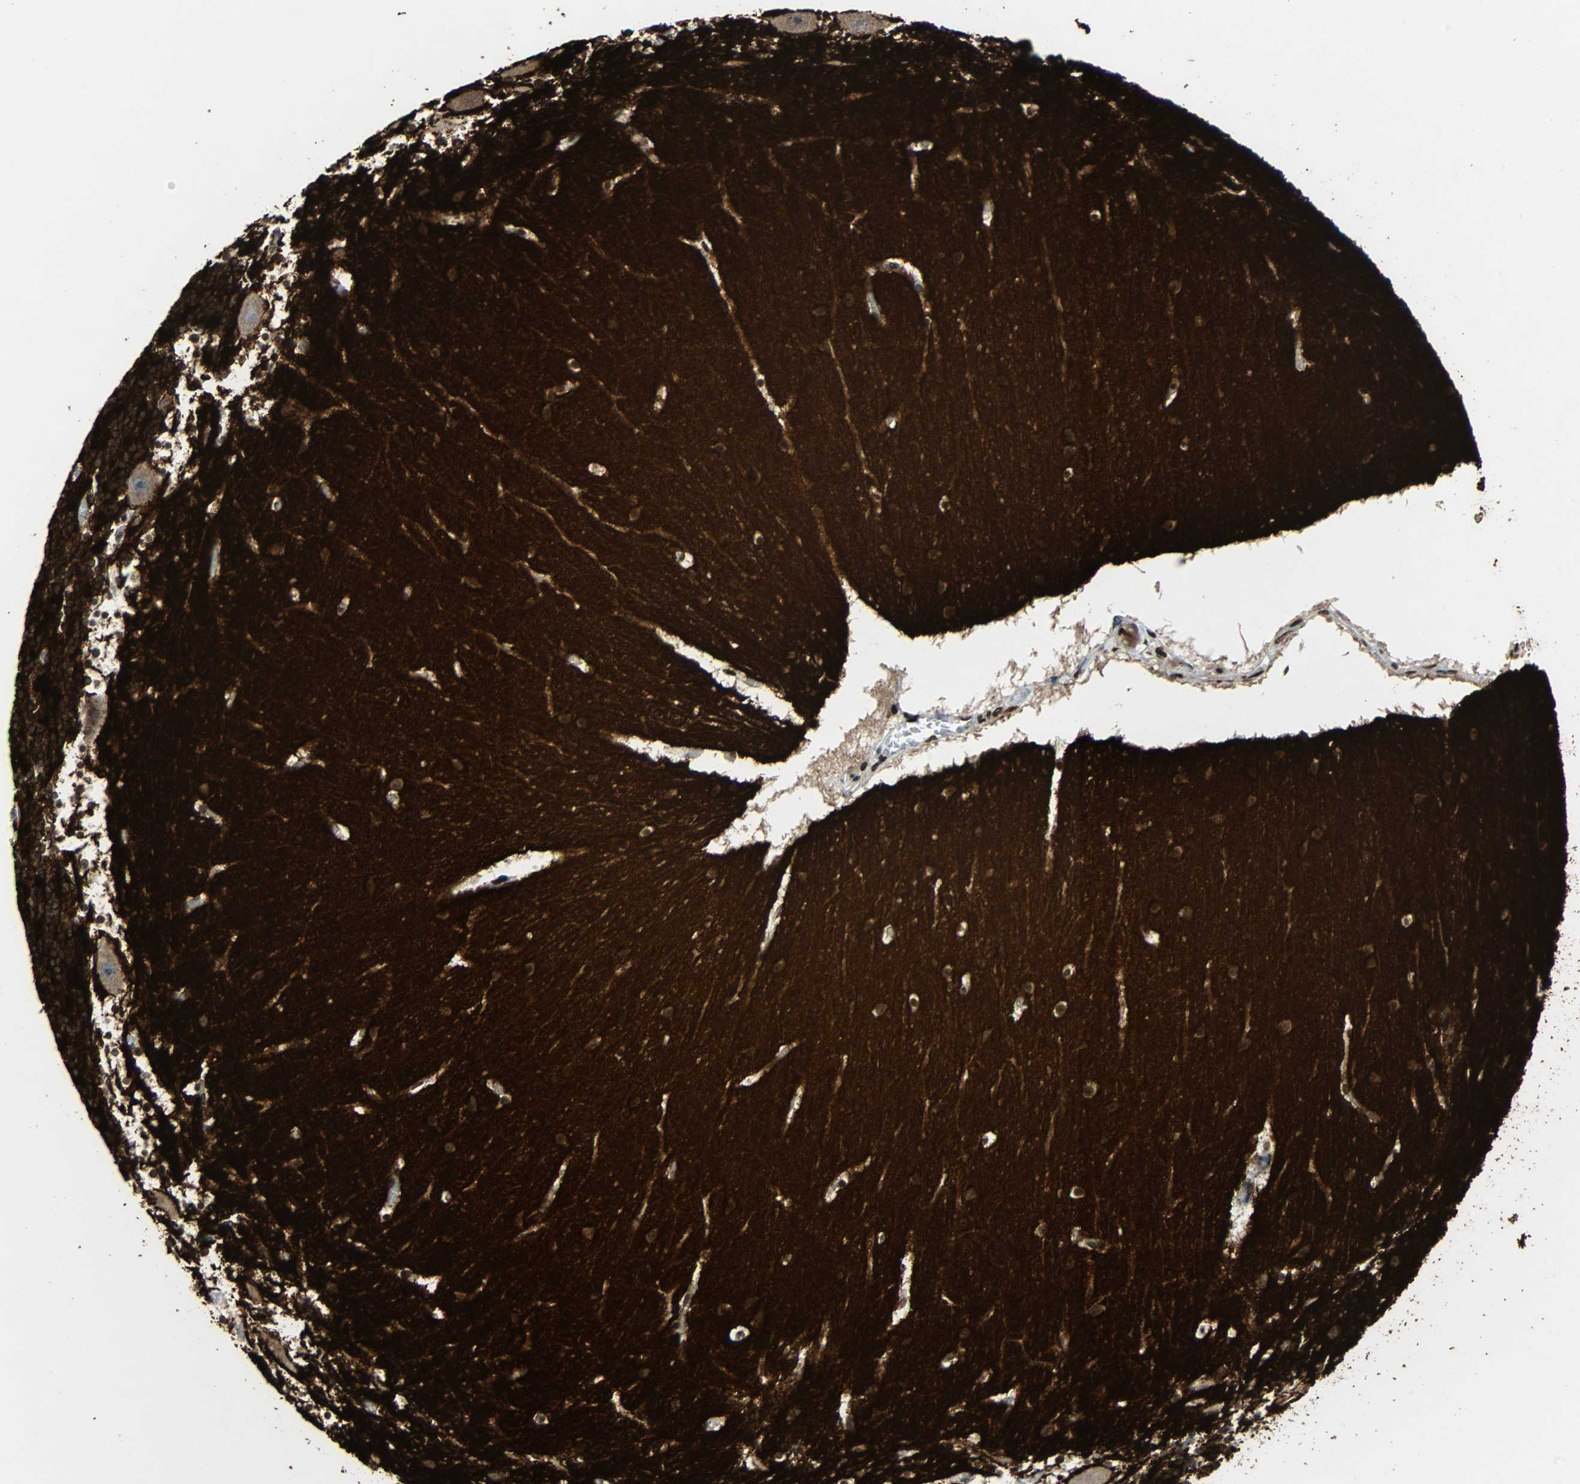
{"staining": {"intensity": "moderate", "quantity": ">75%", "location": "cytoplasmic/membranous"}, "tissue": "cerebellum", "cell_type": "Cells in granular layer", "image_type": "normal", "snomed": [{"axis": "morphology", "description": "Normal tissue, NOS"}, {"axis": "topography", "description": "Cerebellum"}], "caption": "Unremarkable cerebellum exhibits moderate cytoplasmic/membranous positivity in about >75% of cells in granular layer The protein of interest is stained brown, and the nuclei are stained in blue (DAB (3,3'-diaminobenzidine) IHC with brightfield microscopy, high magnification)..", "gene": "STX1A", "patient": {"sex": "male", "age": 45}}